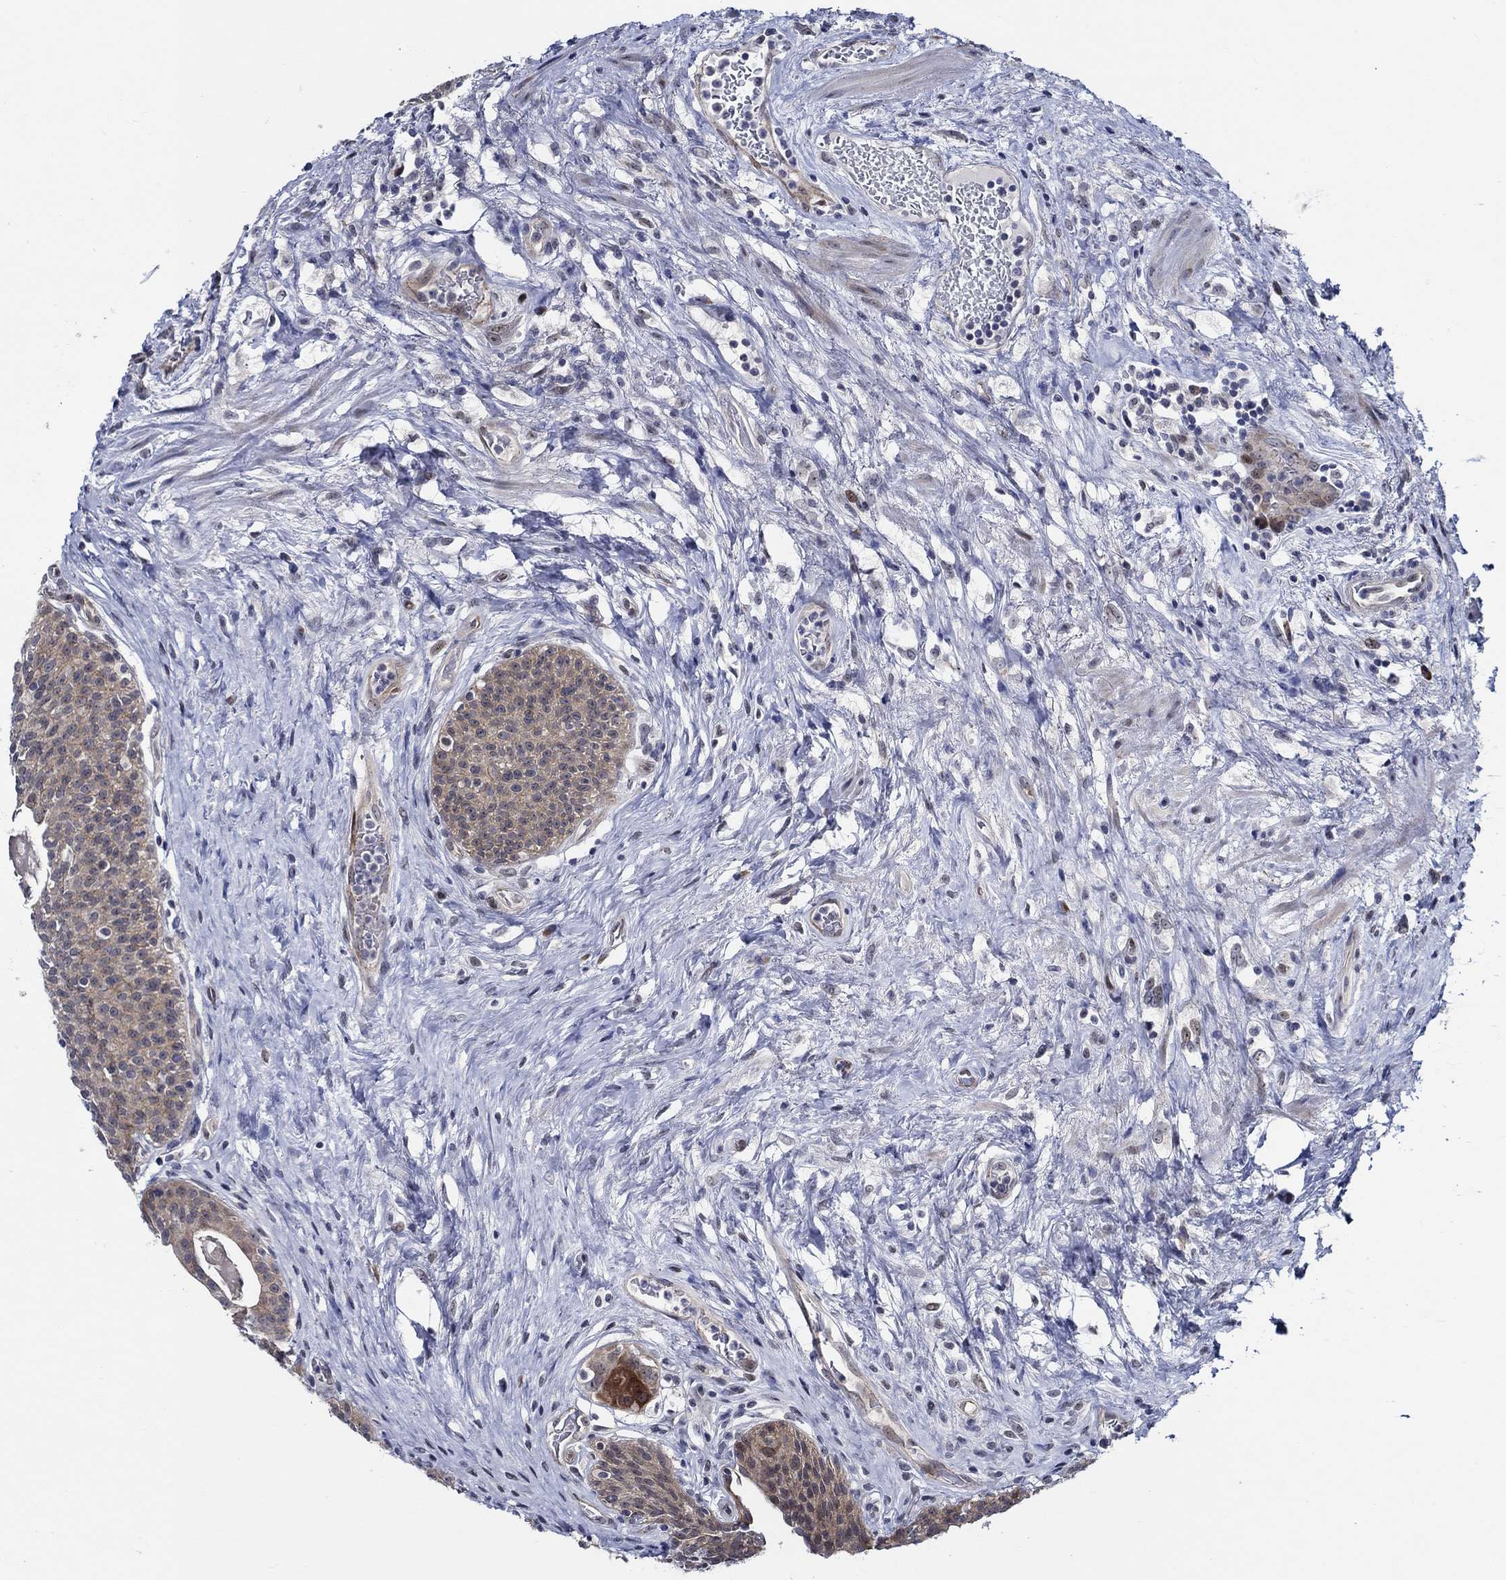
{"staining": {"intensity": "negative", "quantity": "none", "location": "none"}, "tissue": "urothelial cancer", "cell_type": "Tumor cells", "image_type": "cancer", "snomed": [{"axis": "morphology", "description": "Urothelial carcinoma, High grade"}, {"axis": "topography", "description": "Urinary bladder"}], "caption": "Histopathology image shows no protein expression in tumor cells of urothelial cancer tissue. The staining was performed using DAB to visualize the protein expression in brown, while the nuclei were stained in blue with hematoxylin (Magnification: 20x).", "gene": "C8orf48", "patient": {"sex": "male", "age": 79}}